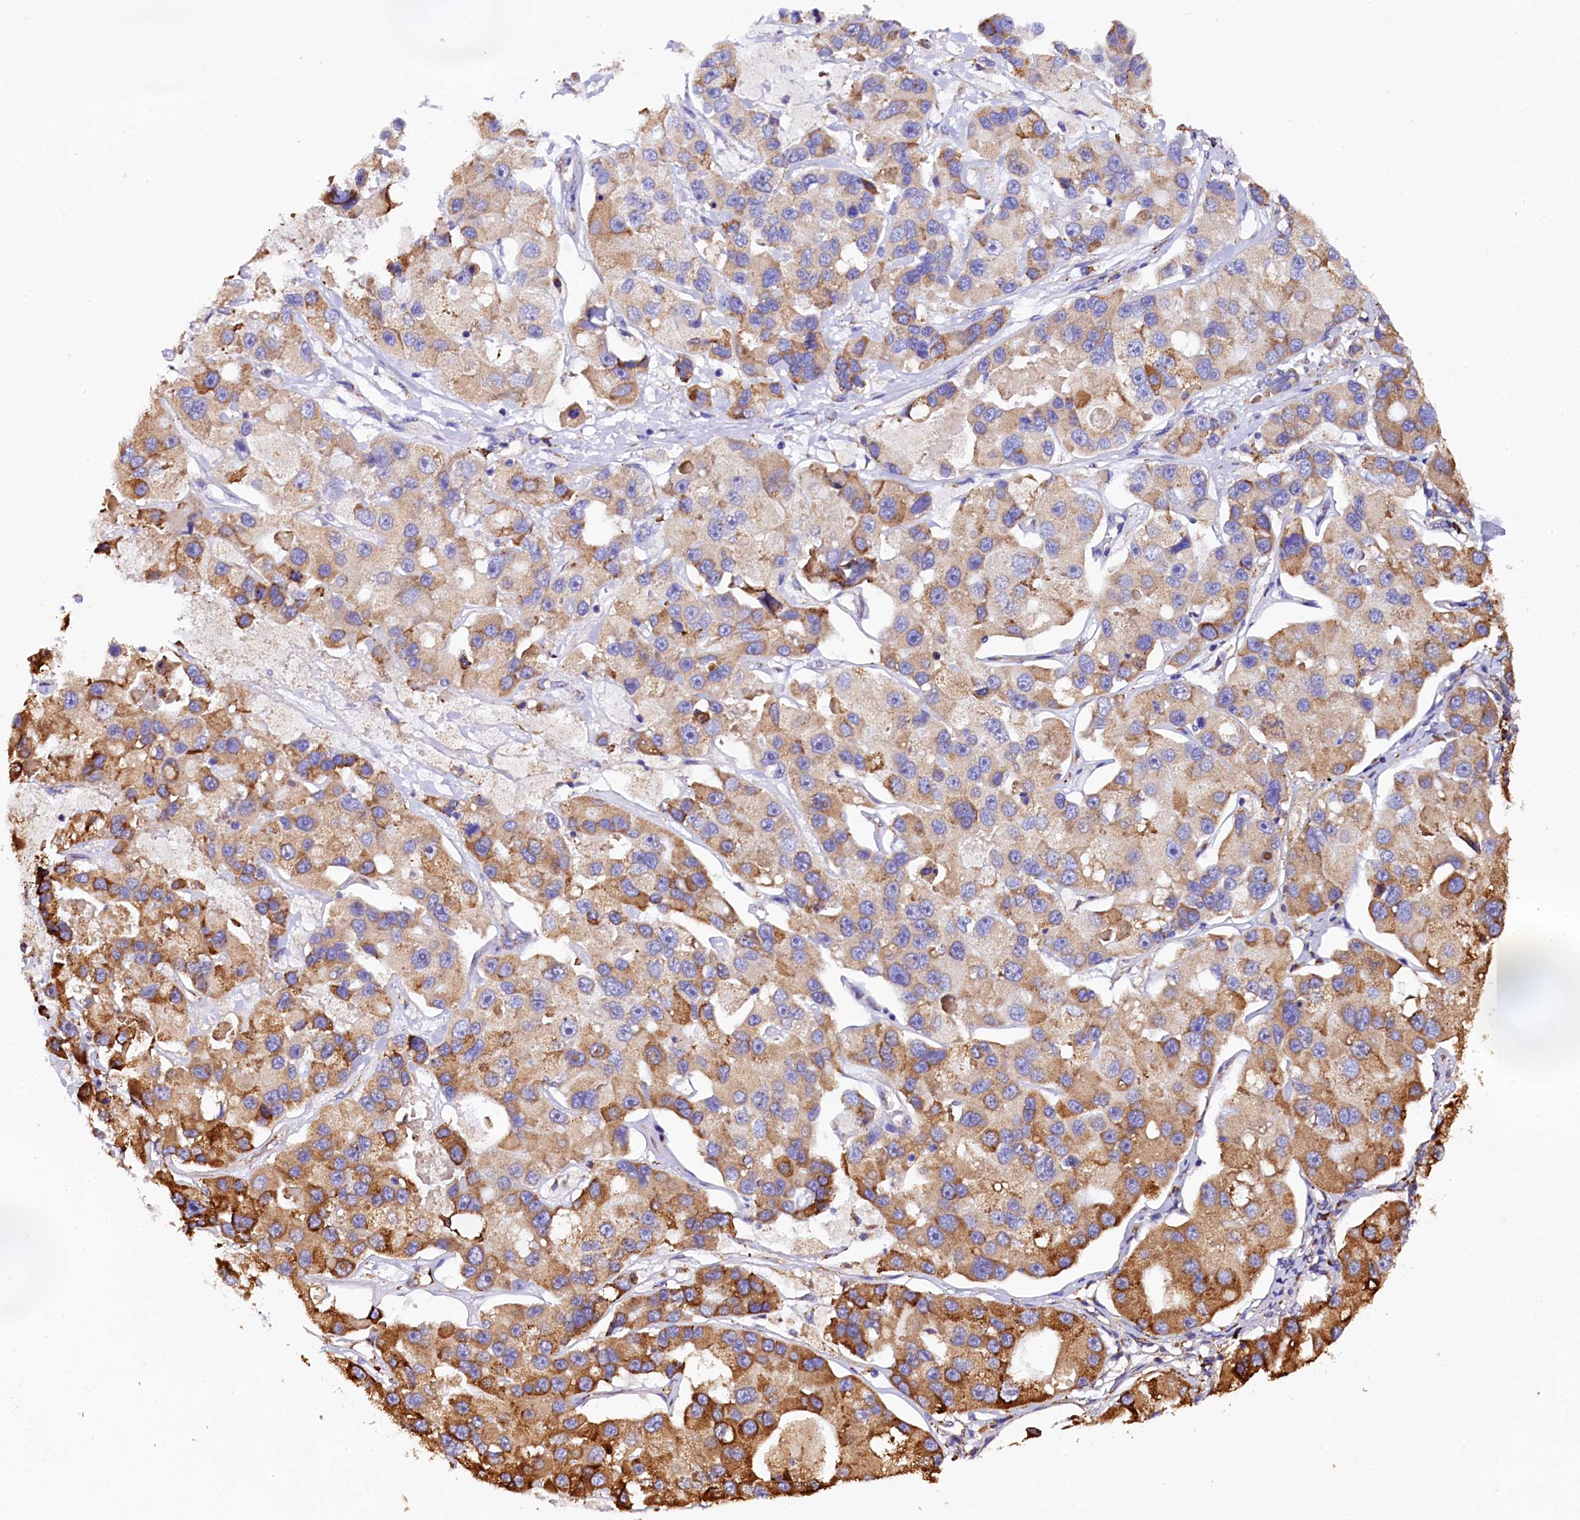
{"staining": {"intensity": "strong", "quantity": "<25%", "location": "cytoplasmic/membranous"}, "tissue": "lung cancer", "cell_type": "Tumor cells", "image_type": "cancer", "snomed": [{"axis": "morphology", "description": "Adenocarcinoma, NOS"}, {"axis": "topography", "description": "Lung"}], "caption": "This is an image of immunohistochemistry staining of adenocarcinoma (lung), which shows strong staining in the cytoplasmic/membranous of tumor cells.", "gene": "CAPS2", "patient": {"sex": "female", "age": 54}}